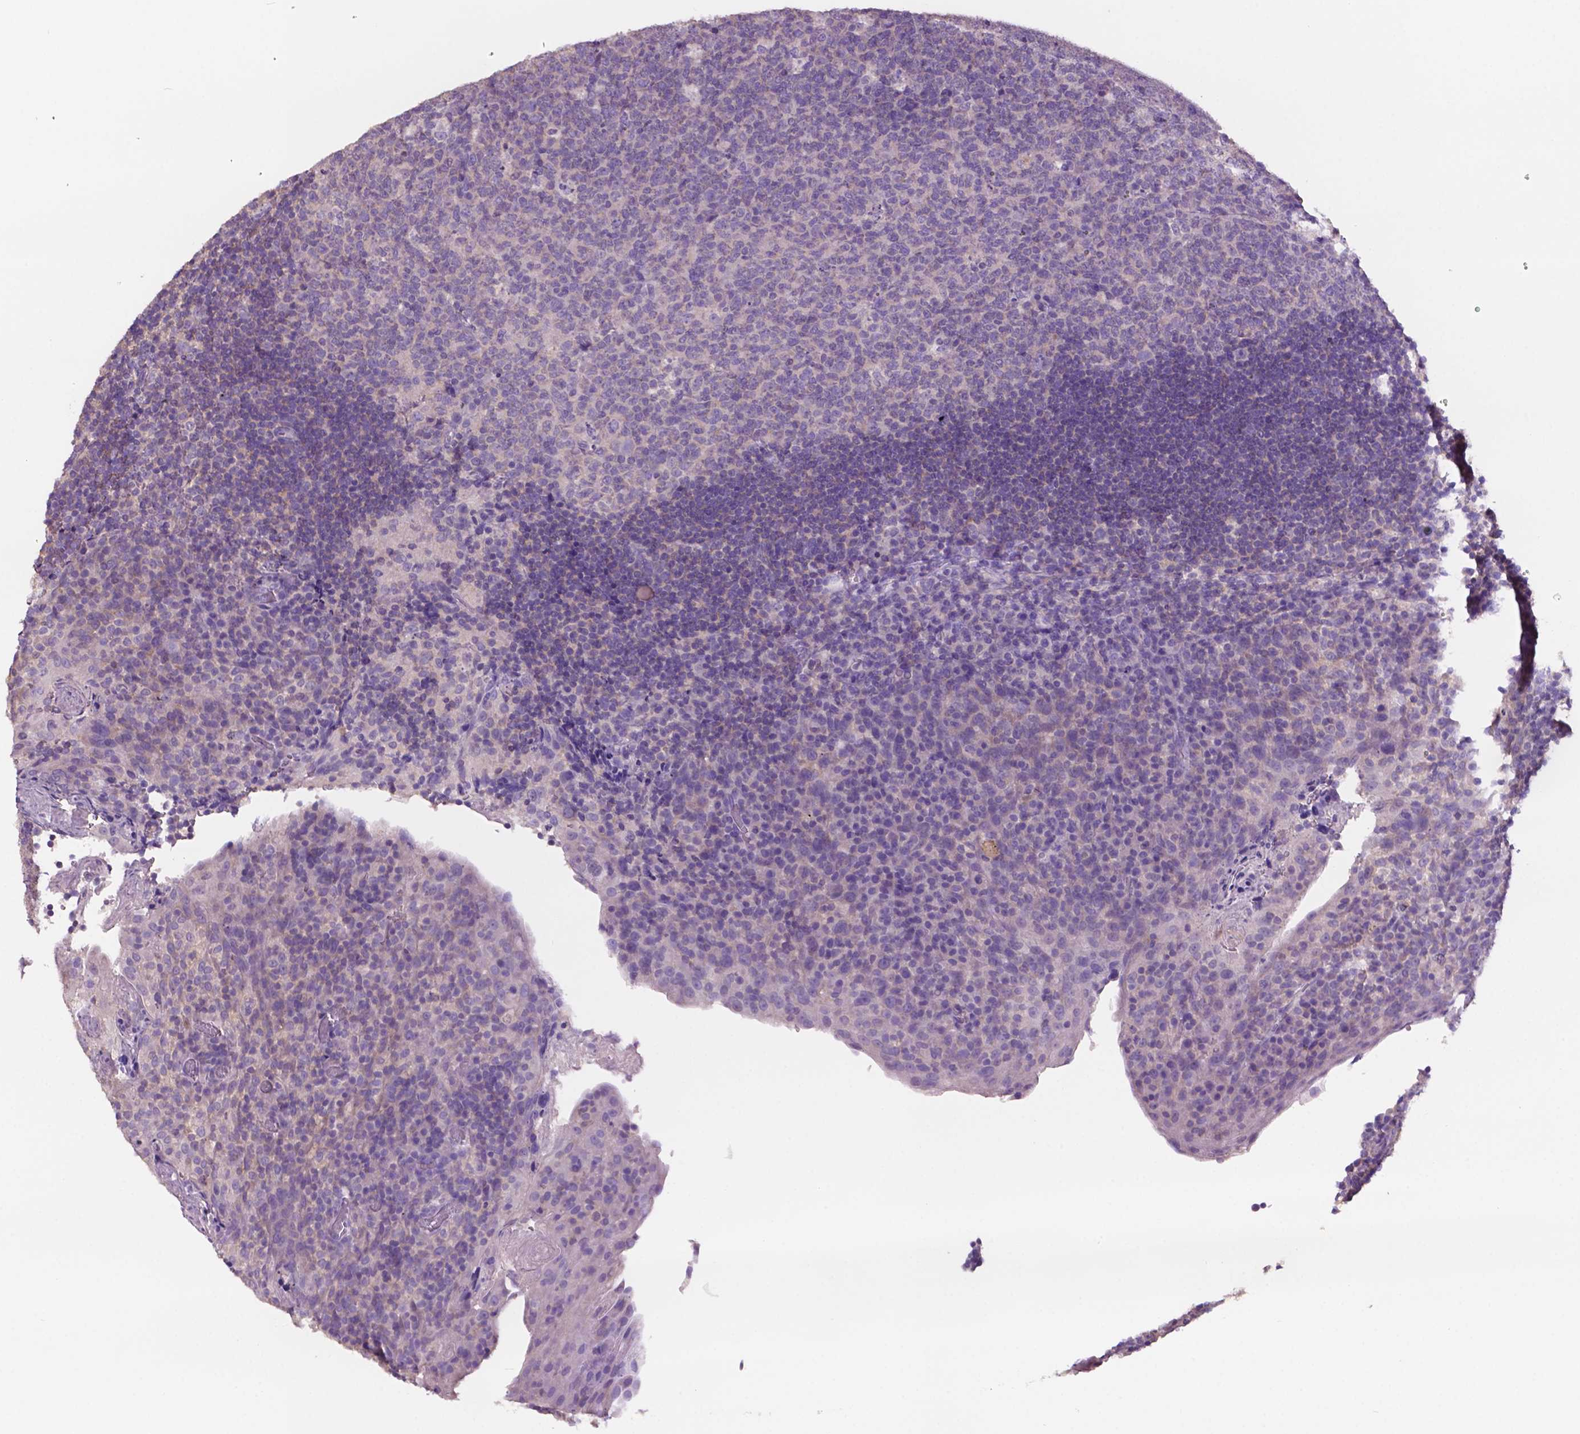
{"staining": {"intensity": "negative", "quantity": "none", "location": "none"}, "tissue": "tonsil", "cell_type": "Germinal center cells", "image_type": "normal", "snomed": [{"axis": "morphology", "description": "Normal tissue, NOS"}, {"axis": "topography", "description": "Tonsil"}], "caption": "IHC histopathology image of benign tonsil: human tonsil stained with DAB (3,3'-diaminobenzidine) shows no significant protein positivity in germinal center cells.", "gene": "PRPS2", "patient": {"sex": "male", "age": 17}}